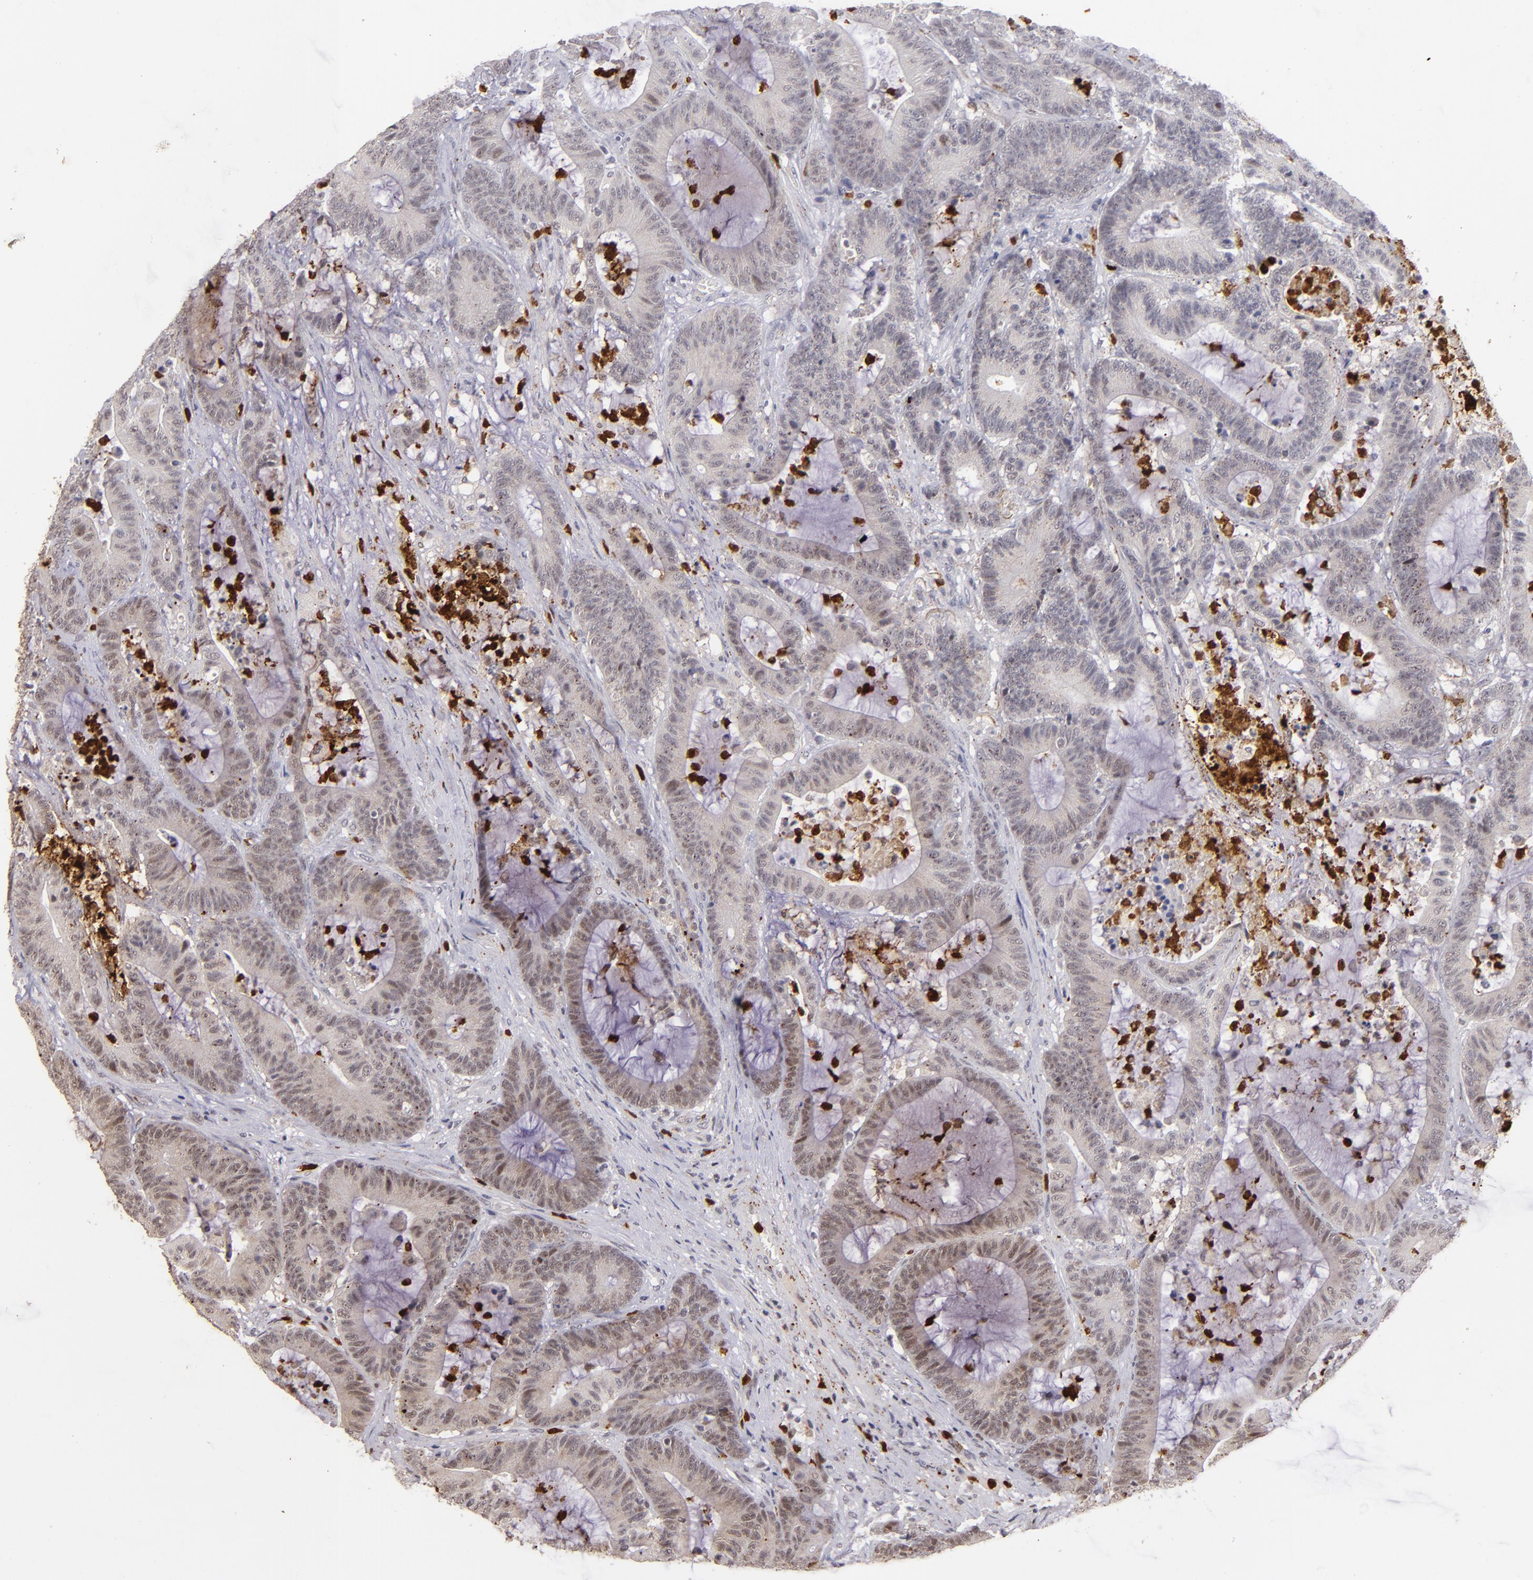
{"staining": {"intensity": "negative", "quantity": "none", "location": "none"}, "tissue": "colorectal cancer", "cell_type": "Tumor cells", "image_type": "cancer", "snomed": [{"axis": "morphology", "description": "Adenocarcinoma, NOS"}, {"axis": "topography", "description": "Colon"}], "caption": "Immunohistochemical staining of human adenocarcinoma (colorectal) displays no significant staining in tumor cells.", "gene": "RXRG", "patient": {"sex": "female", "age": 84}}